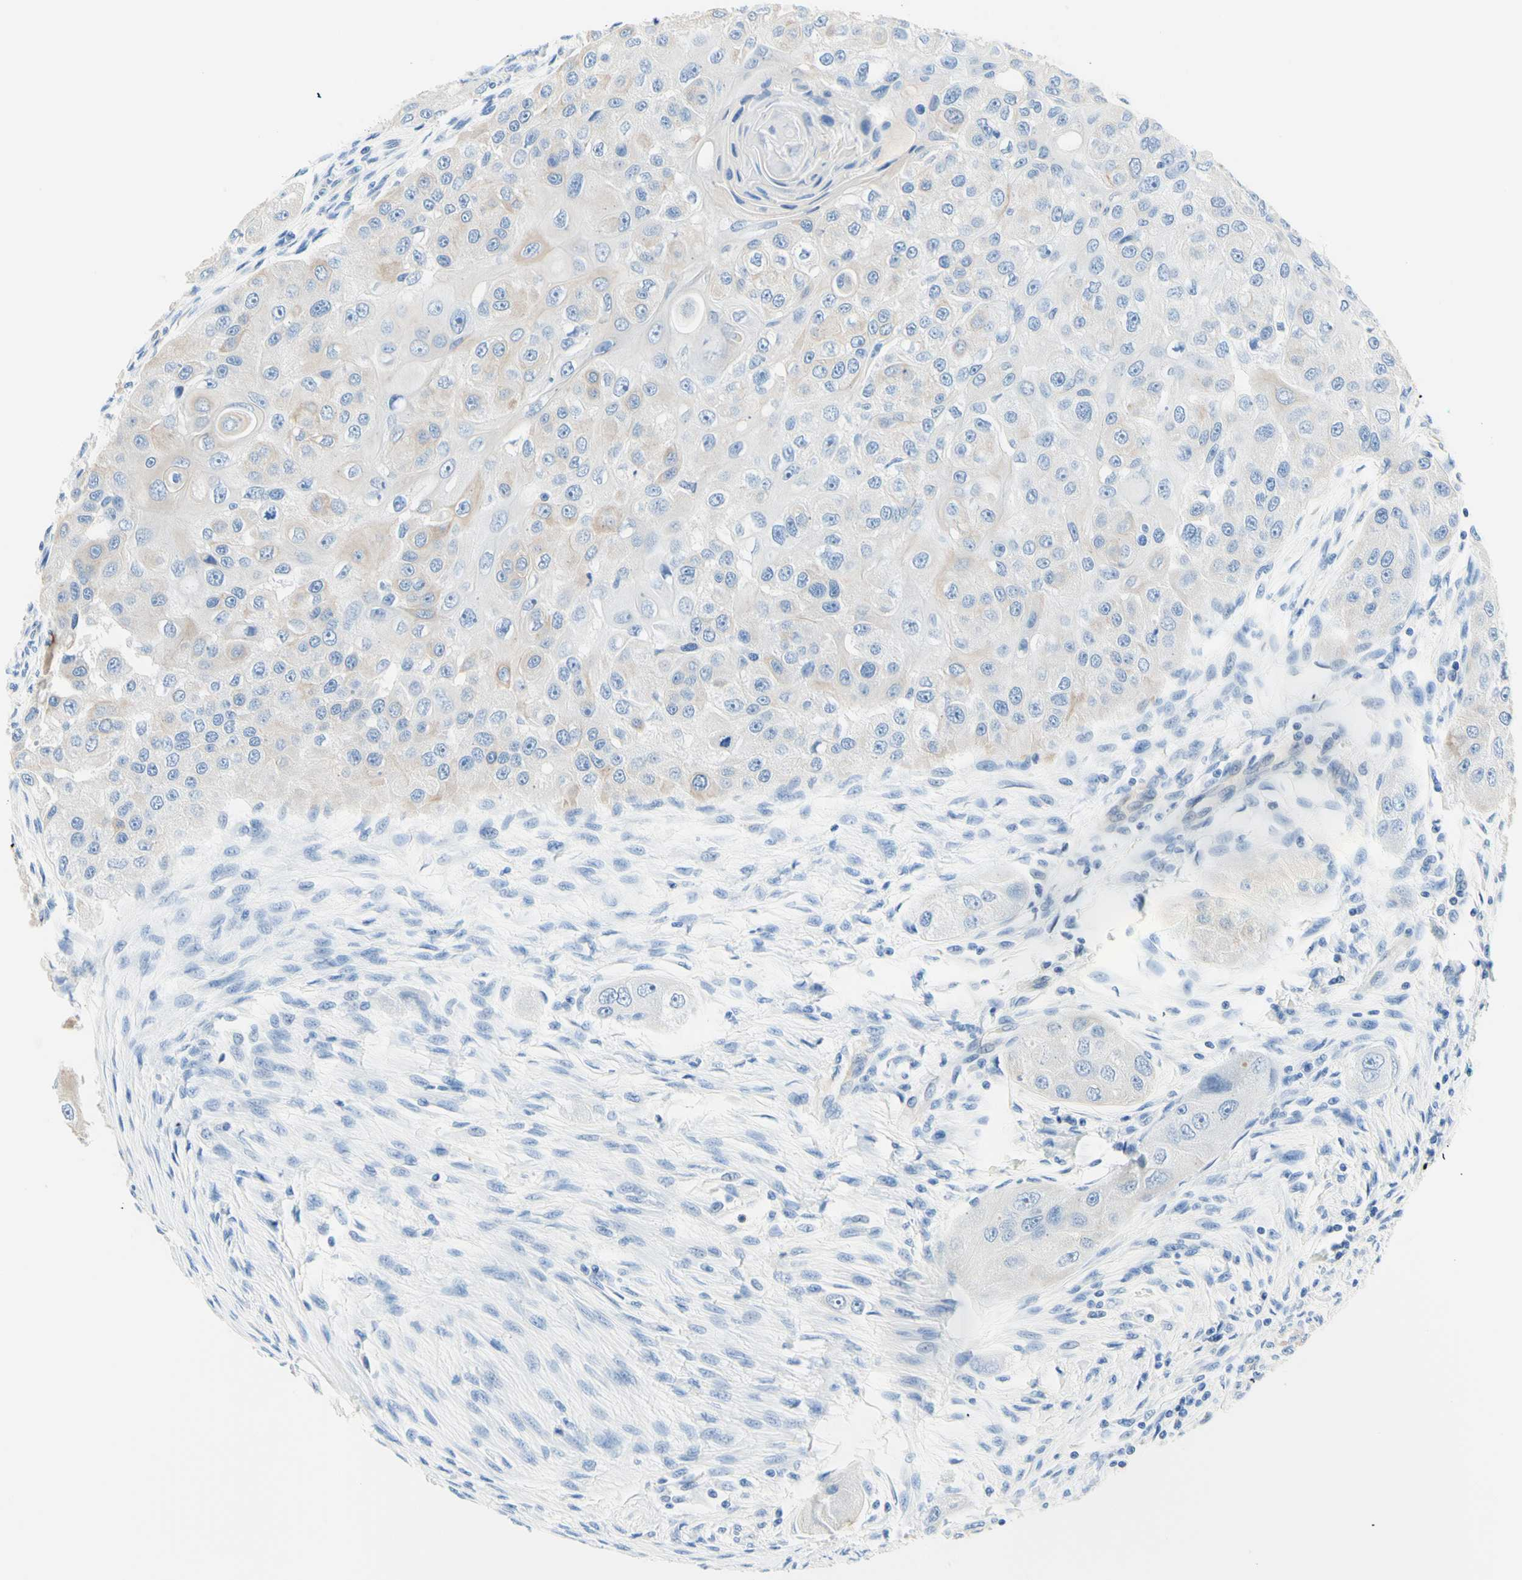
{"staining": {"intensity": "weak", "quantity": "<25%", "location": "cytoplasmic/membranous"}, "tissue": "head and neck cancer", "cell_type": "Tumor cells", "image_type": "cancer", "snomed": [{"axis": "morphology", "description": "Normal tissue, NOS"}, {"axis": "morphology", "description": "Squamous cell carcinoma, NOS"}, {"axis": "topography", "description": "Skeletal muscle"}, {"axis": "topography", "description": "Head-Neck"}], "caption": "Immunohistochemistry of human head and neck cancer displays no positivity in tumor cells. (Immunohistochemistry, brightfield microscopy, high magnification).", "gene": "HPCA", "patient": {"sex": "male", "age": 51}}